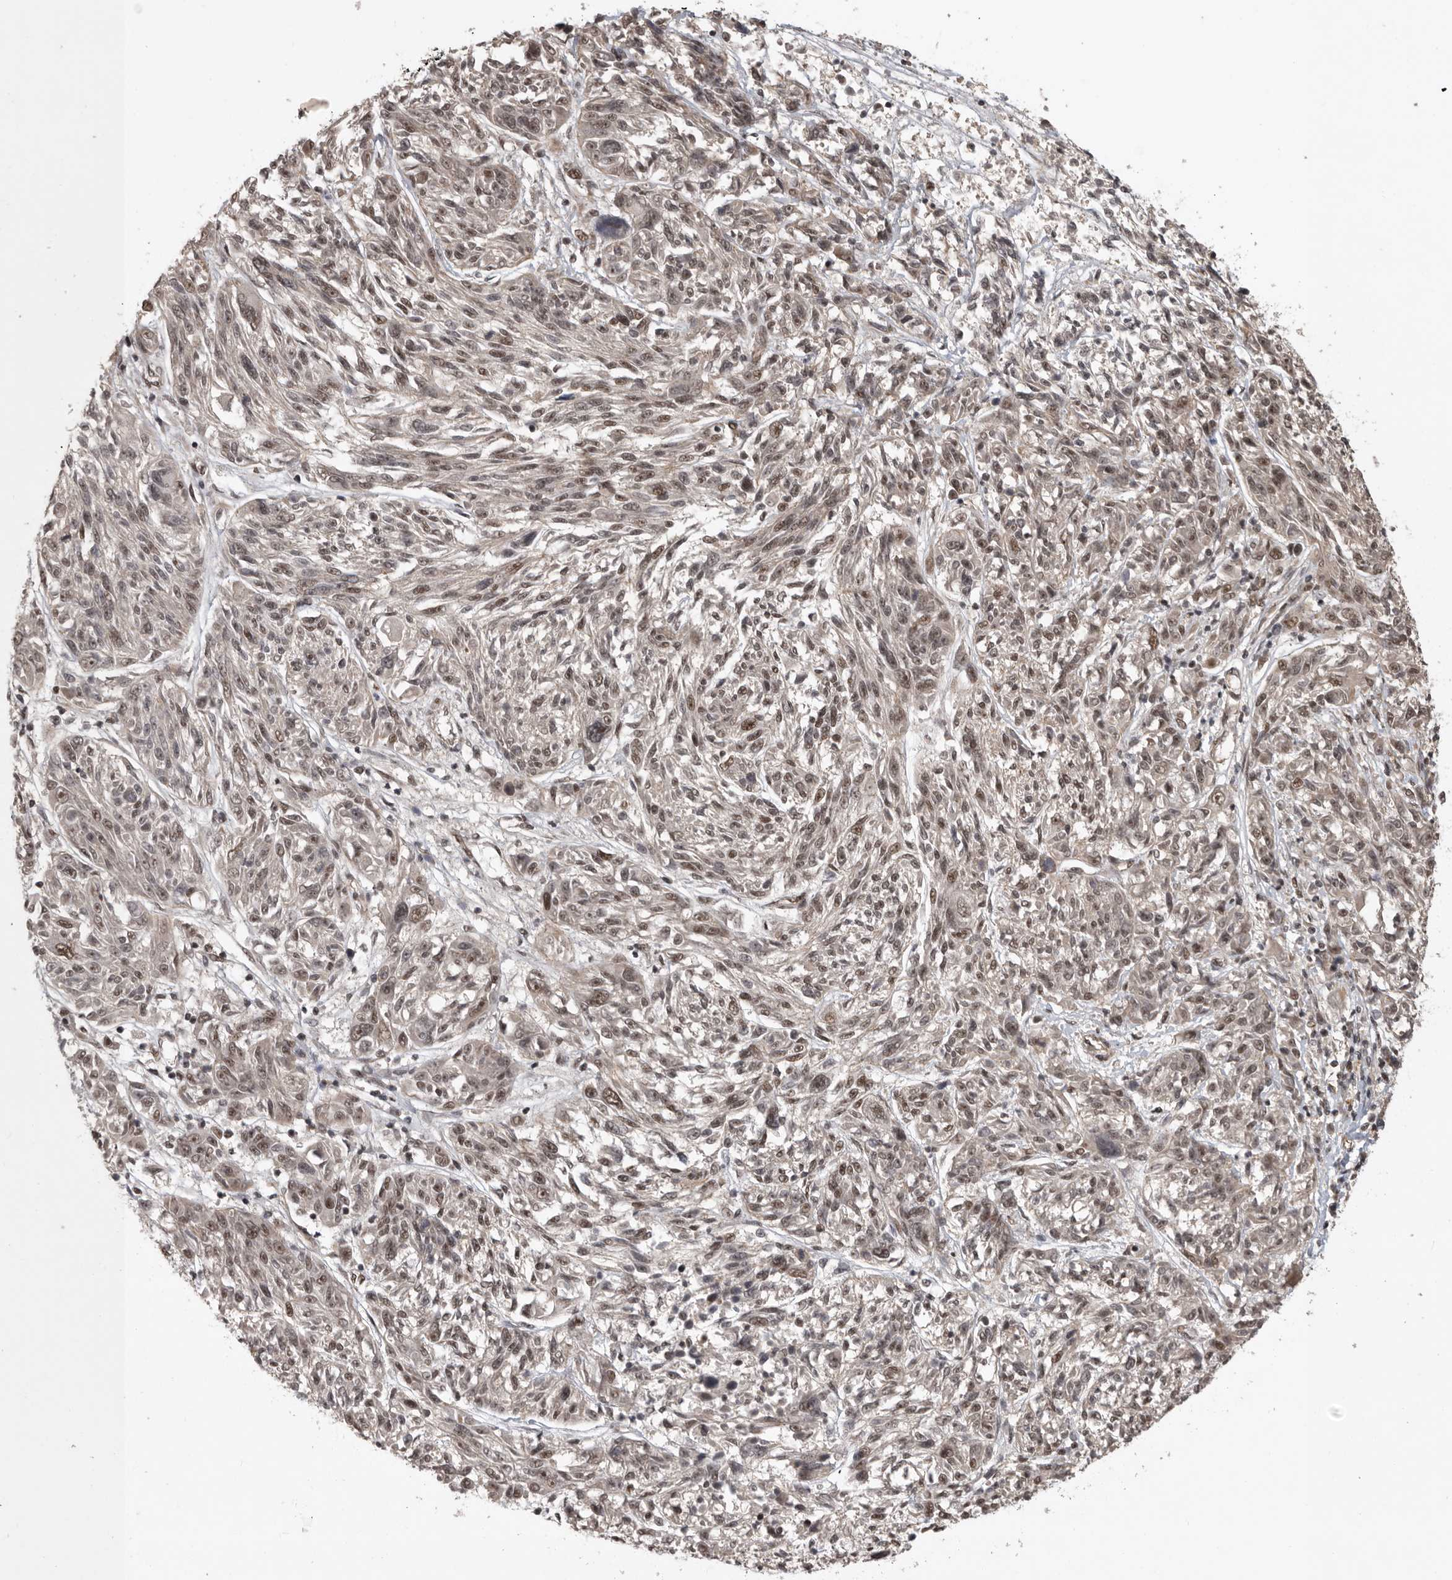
{"staining": {"intensity": "moderate", "quantity": "25%-75%", "location": "nuclear"}, "tissue": "melanoma", "cell_type": "Tumor cells", "image_type": "cancer", "snomed": [{"axis": "morphology", "description": "Malignant melanoma, NOS"}, {"axis": "topography", "description": "Skin"}], "caption": "Immunohistochemistry (IHC) of human melanoma shows medium levels of moderate nuclear expression in approximately 25%-75% of tumor cells. (Brightfield microscopy of DAB IHC at high magnification).", "gene": "CBLL1", "patient": {"sex": "male", "age": 53}}